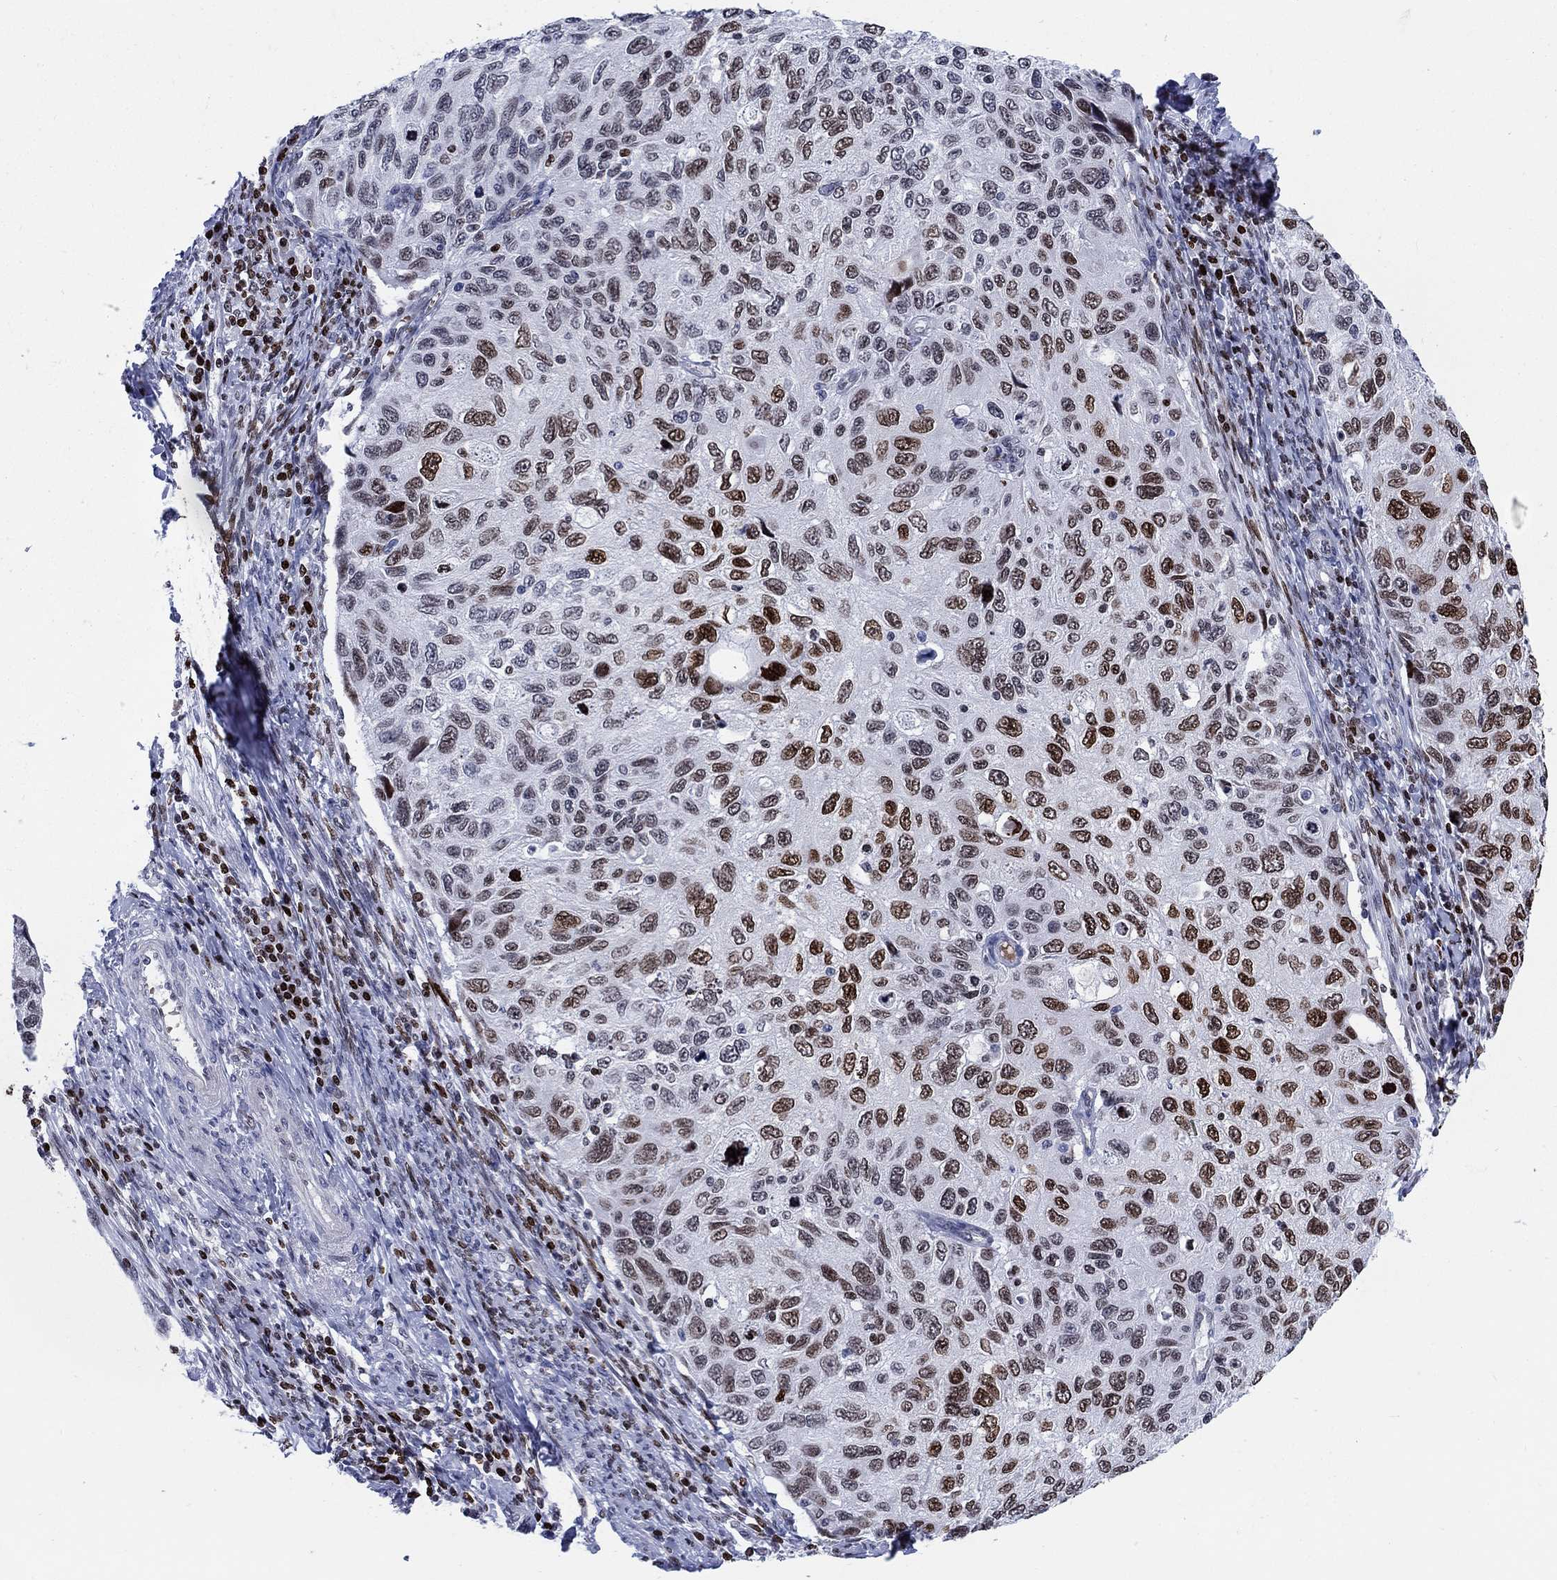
{"staining": {"intensity": "strong", "quantity": "<25%", "location": "nuclear"}, "tissue": "cervical cancer", "cell_type": "Tumor cells", "image_type": "cancer", "snomed": [{"axis": "morphology", "description": "Squamous cell carcinoma, NOS"}, {"axis": "topography", "description": "Cervix"}], "caption": "The immunohistochemical stain shows strong nuclear positivity in tumor cells of squamous cell carcinoma (cervical) tissue. (DAB (3,3'-diaminobenzidine) = brown stain, brightfield microscopy at high magnification).", "gene": "HMGA1", "patient": {"sex": "female", "age": 70}}